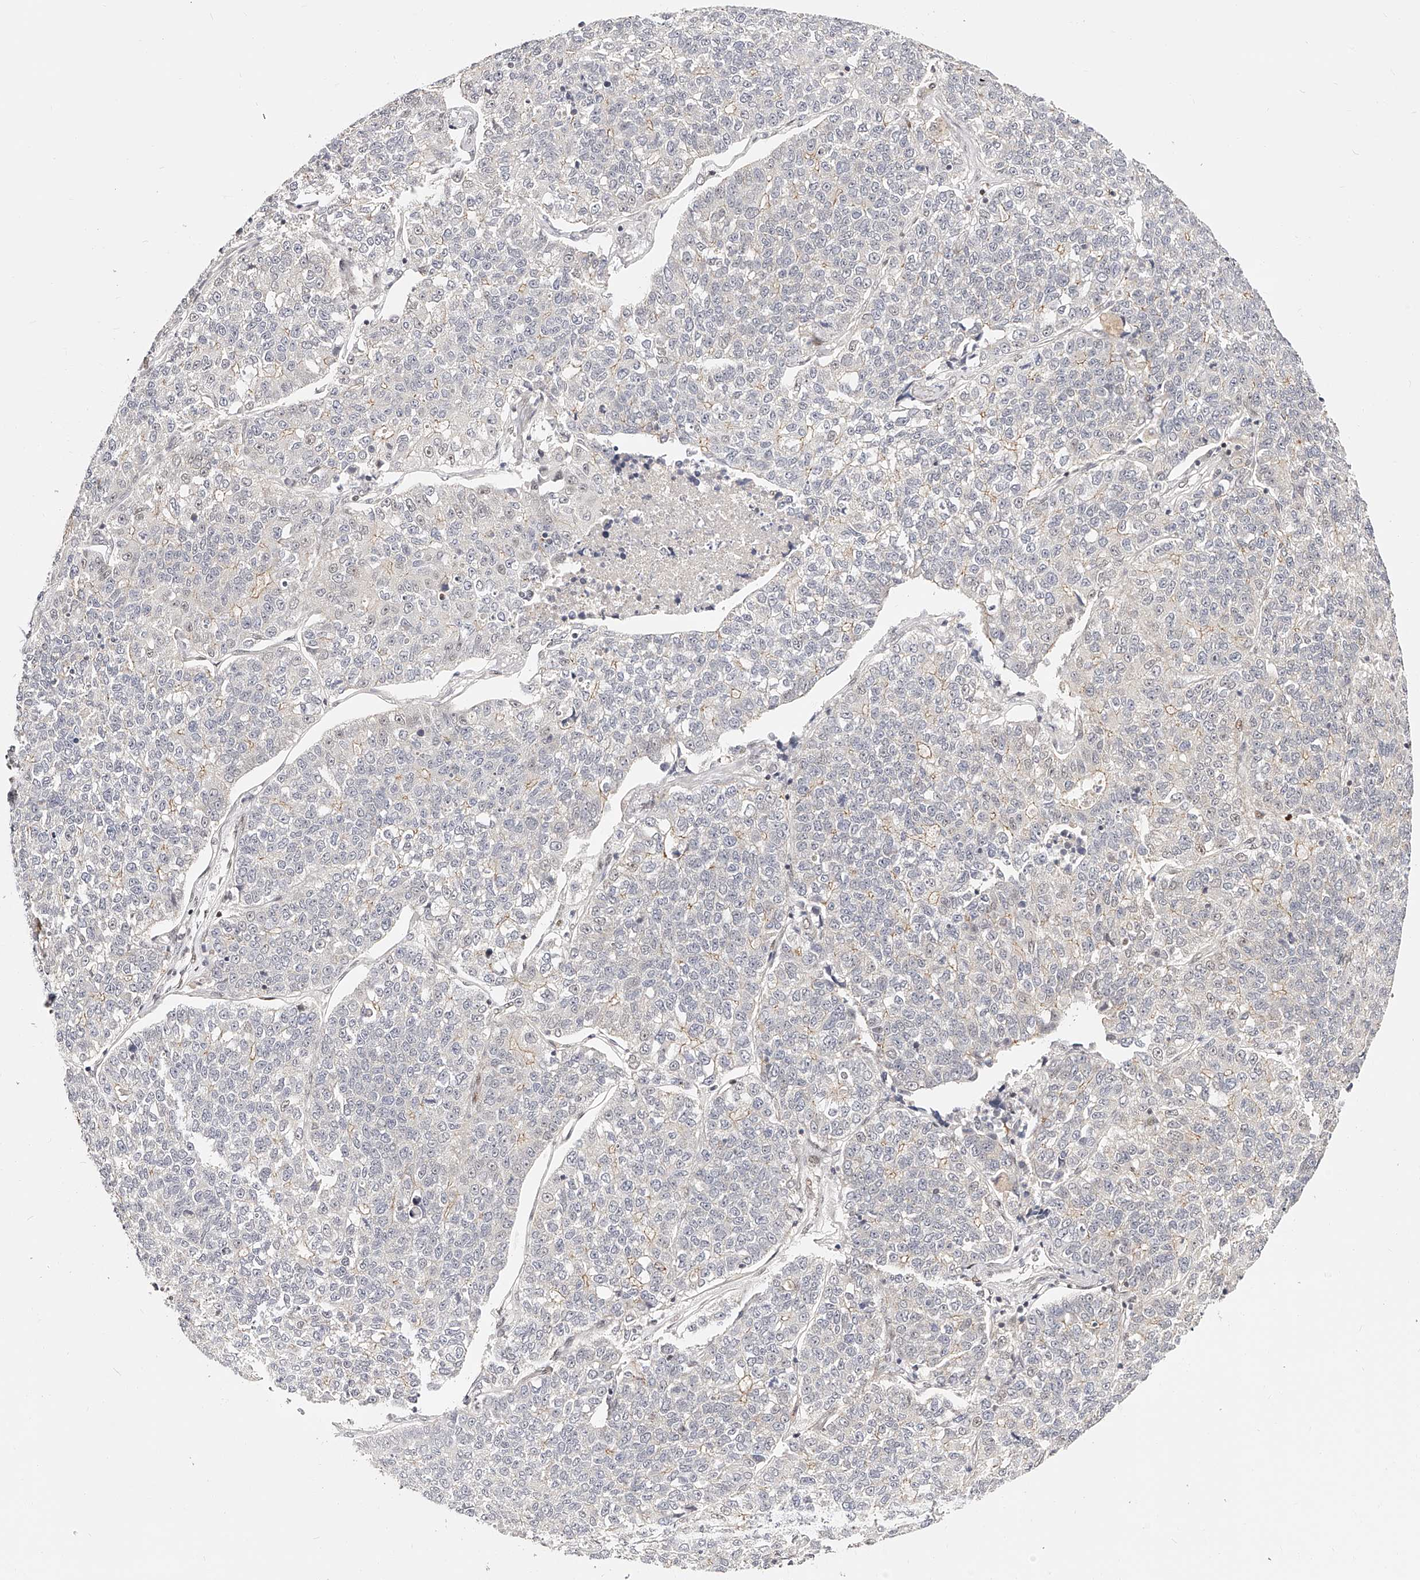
{"staining": {"intensity": "negative", "quantity": "none", "location": "none"}, "tissue": "lung cancer", "cell_type": "Tumor cells", "image_type": "cancer", "snomed": [{"axis": "morphology", "description": "Adenocarcinoma, NOS"}, {"axis": "topography", "description": "Lung"}], "caption": "High power microscopy histopathology image of an immunohistochemistry micrograph of lung cancer (adenocarcinoma), revealing no significant expression in tumor cells.", "gene": "USF3", "patient": {"sex": "male", "age": 49}}